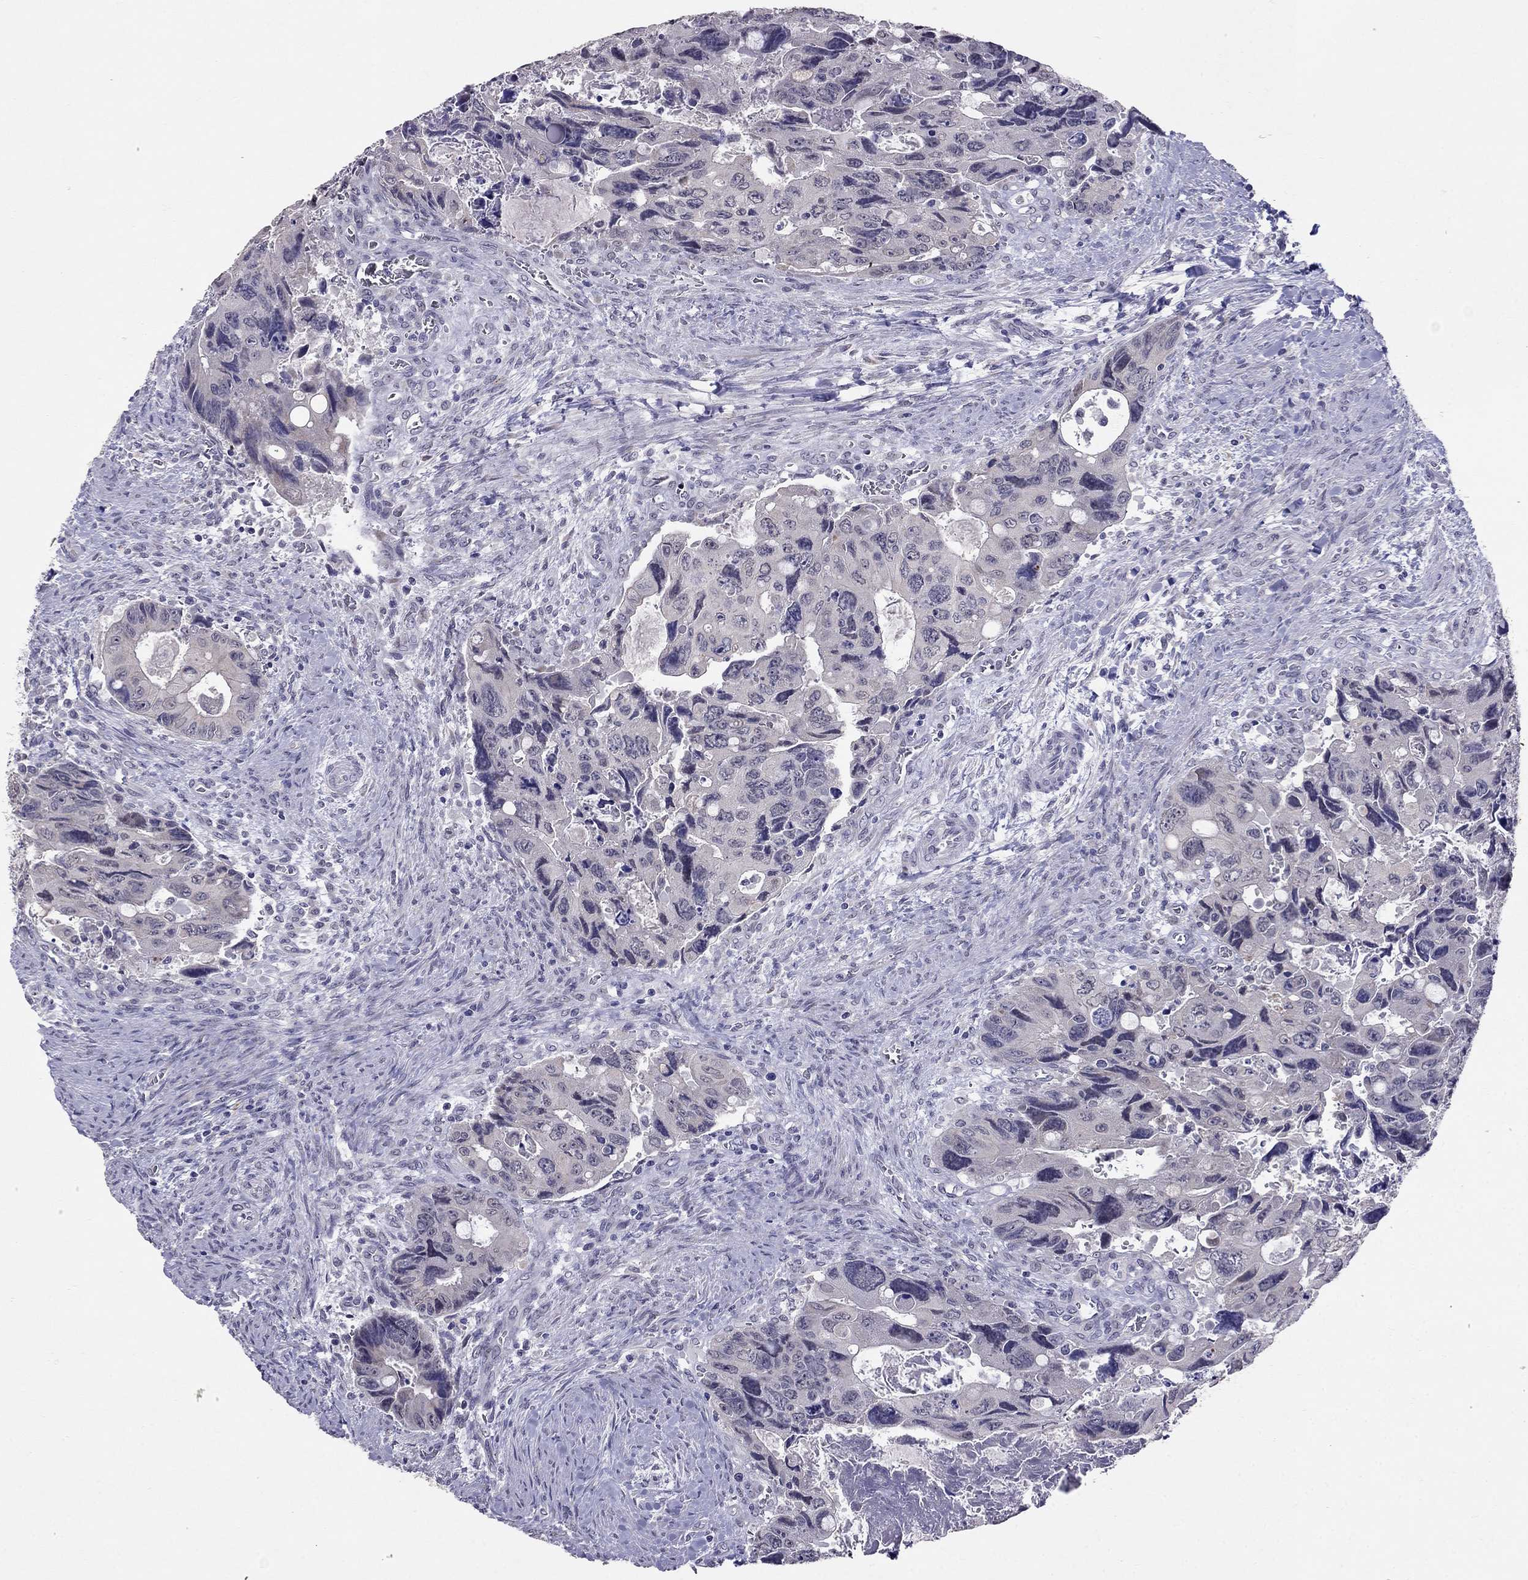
{"staining": {"intensity": "negative", "quantity": "none", "location": "none"}, "tissue": "colorectal cancer", "cell_type": "Tumor cells", "image_type": "cancer", "snomed": [{"axis": "morphology", "description": "Adenocarcinoma, NOS"}, {"axis": "topography", "description": "Rectum"}], "caption": "Histopathology image shows no protein positivity in tumor cells of colorectal cancer tissue. Brightfield microscopy of immunohistochemistry stained with DAB (brown) and hematoxylin (blue), captured at high magnification.", "gene": "MYO3B", "patient": {"sex": "male", "age": 62}}